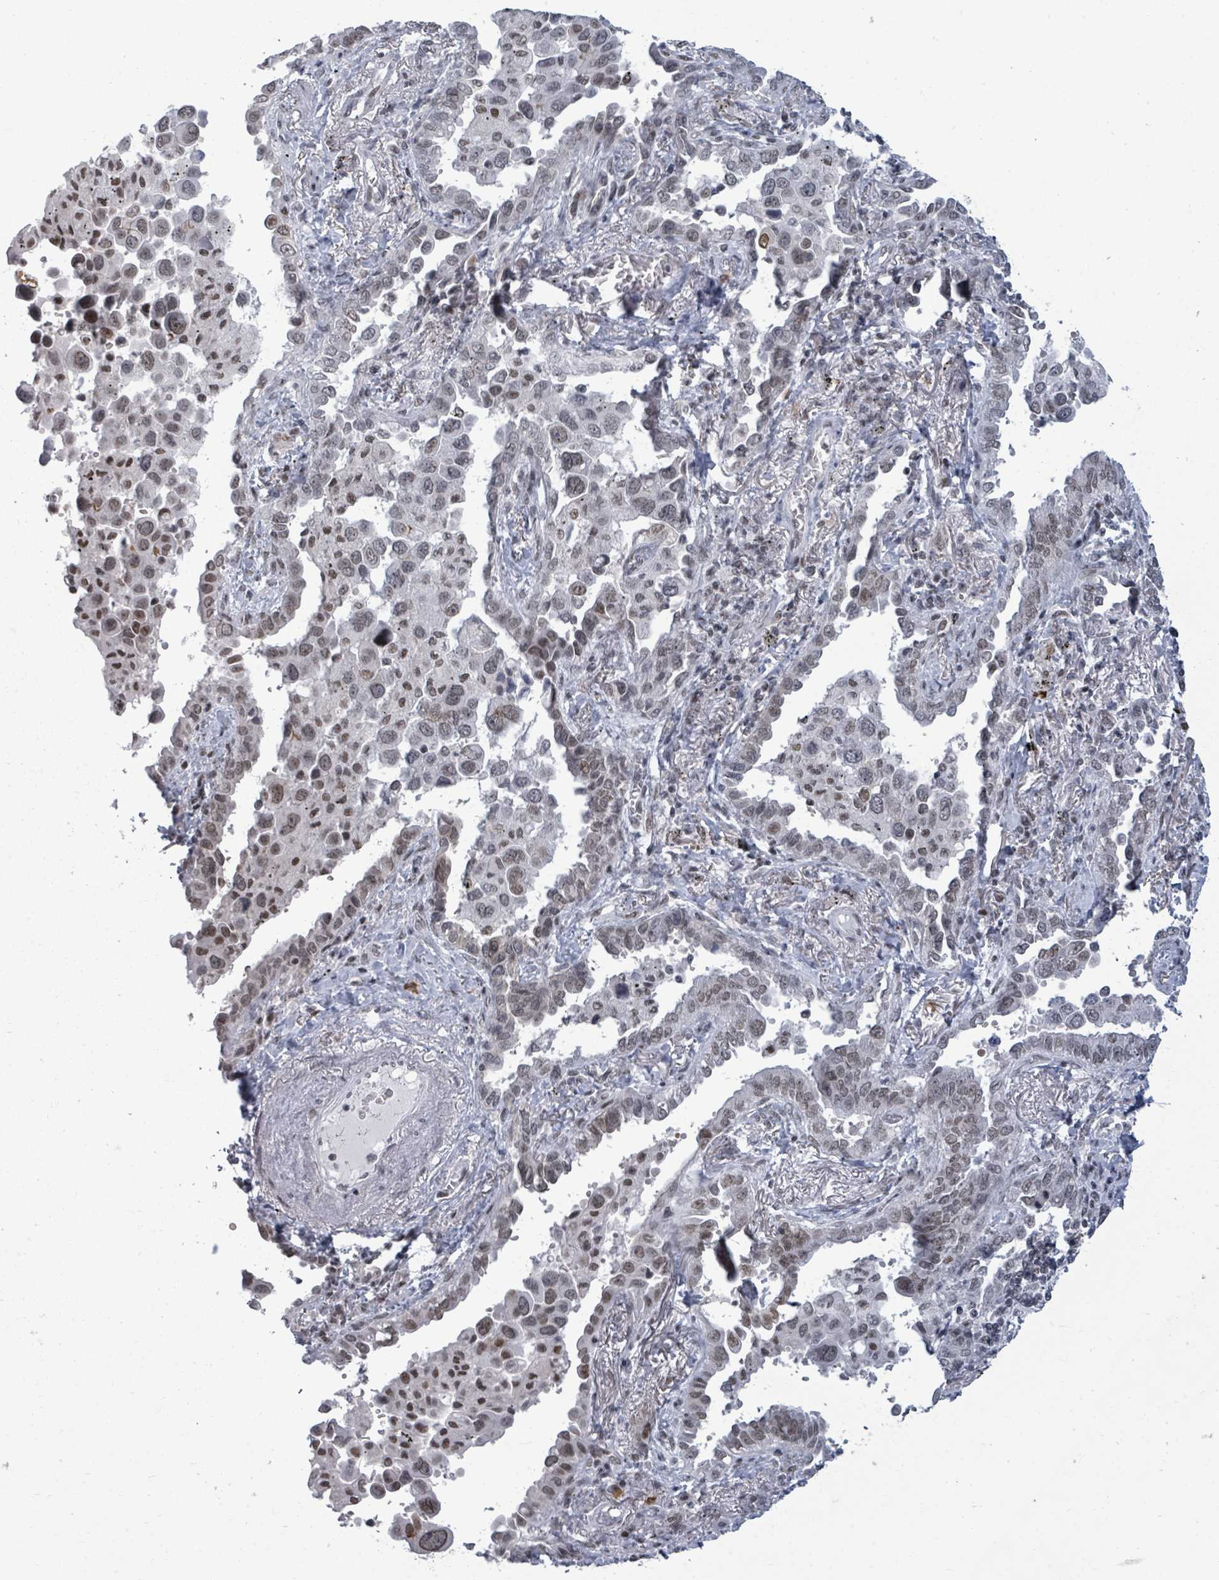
{"staining": {"intensity": "moderate", "quantity": "<25%", "location": "nuclear"}, "tissue": "lung cancer", "cell_type": "Tumor cells", "image_type": "cancer", "snomed": [{"axis": "morphology", "description": "Adenocarcinoma, NOS"}, {"axis": "topography", "description": "Lung"}], "caption": "Adenocarcinoma (lung) stained with a protein marker exhibits moderate staining in tumor cells.", "gene": "ERCC5", "patient": {"sex": "male", "age": 67}}